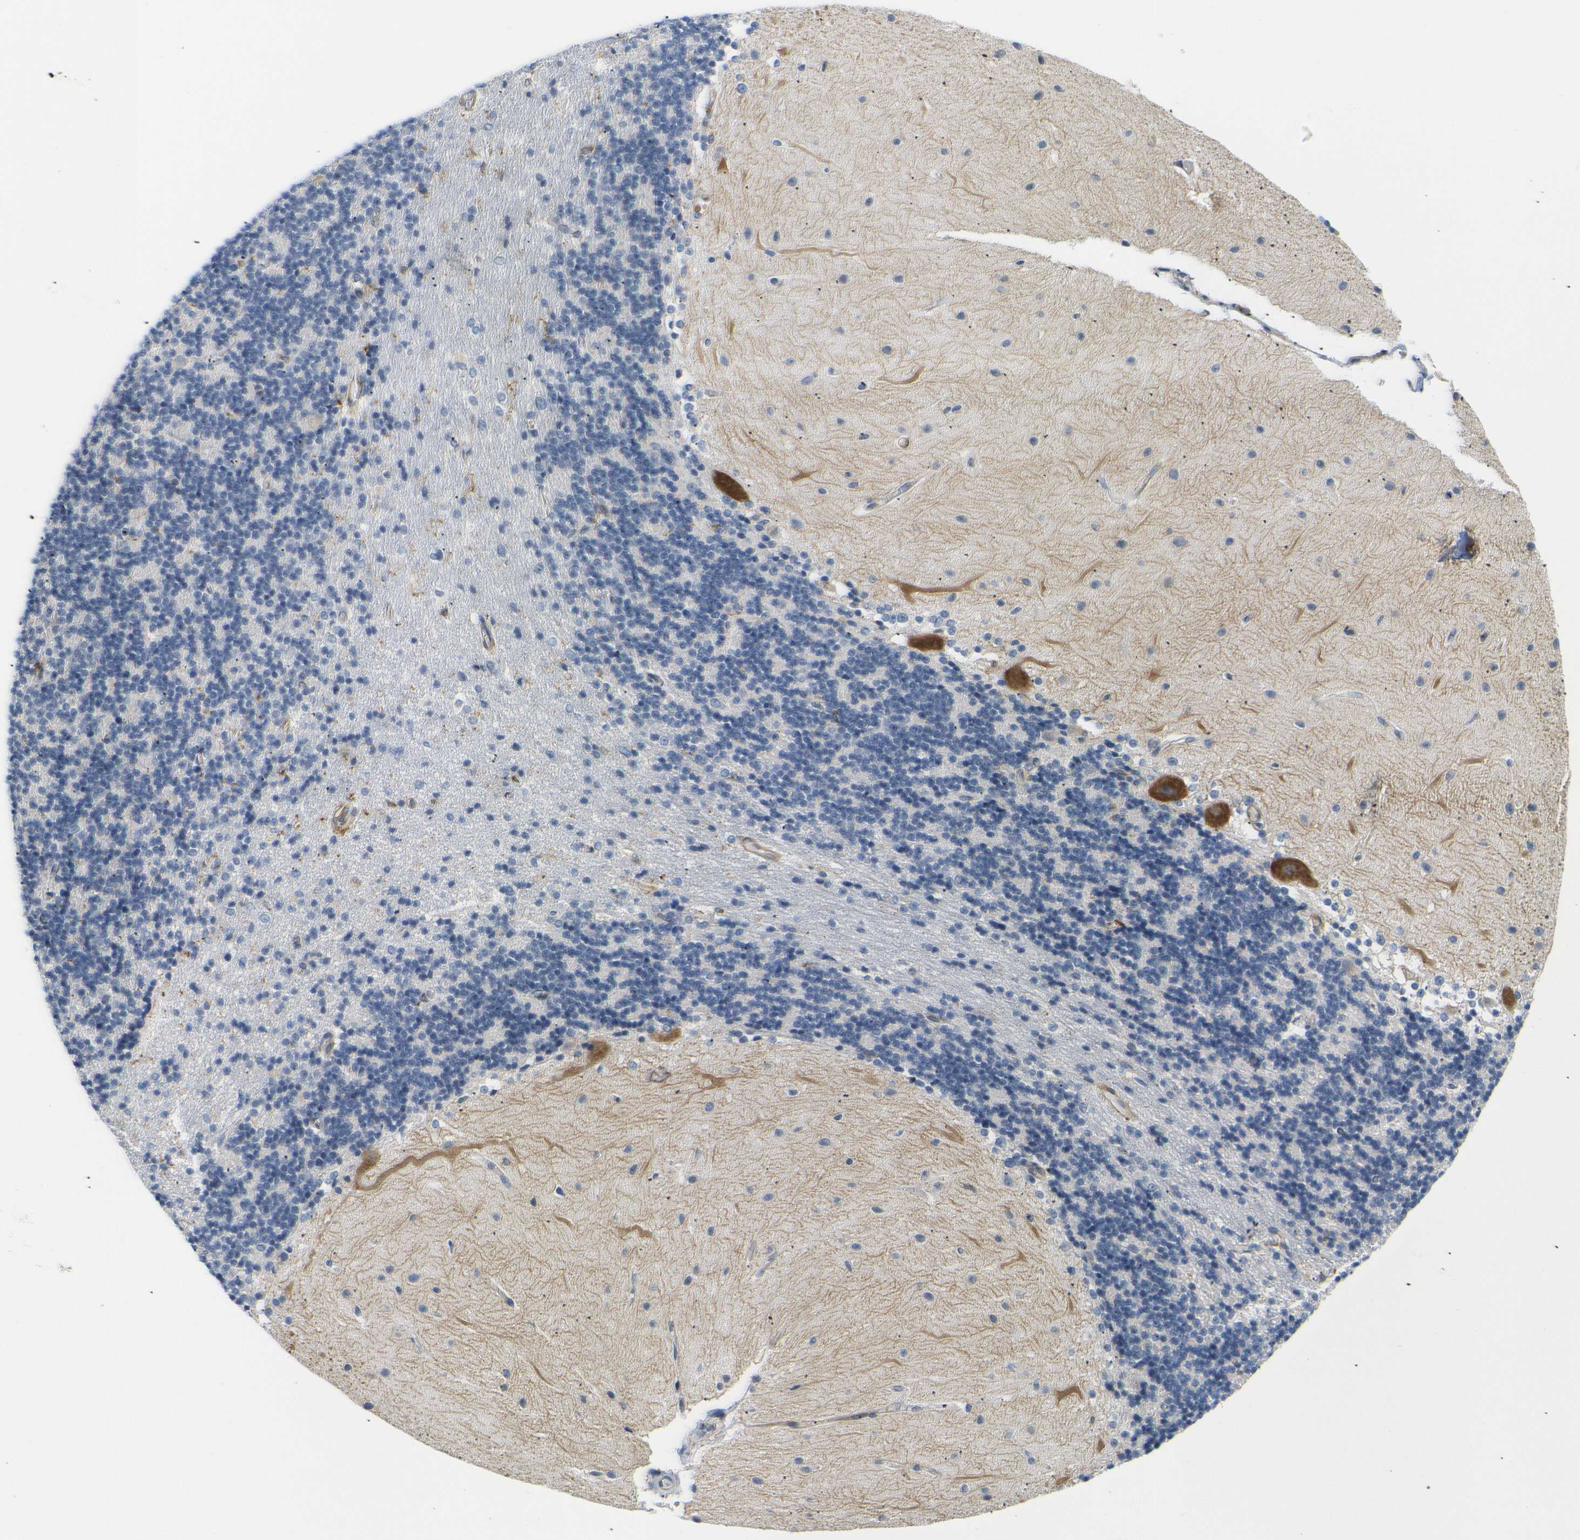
{"staining": {"intensity": "negative", "quantity": "none", "location": "none"}, "tissue": "cerebellum", "cell_type": "Cells in granular layer", "image_type": "normal", "snomed": [{"axis": "morphology", "description": "Normal tissue, NOS"}, {"axis": "topography", "description": "Cerebellum"}], "caption": "The IHC histopathology image has no significant positivity in cells in granular layer of cerebellum. (Immunohistochemistry (ihc), brightfield microscopy, high magnification).", "gene": "HLA", "patient": {"sex": "female", "age": 54}}